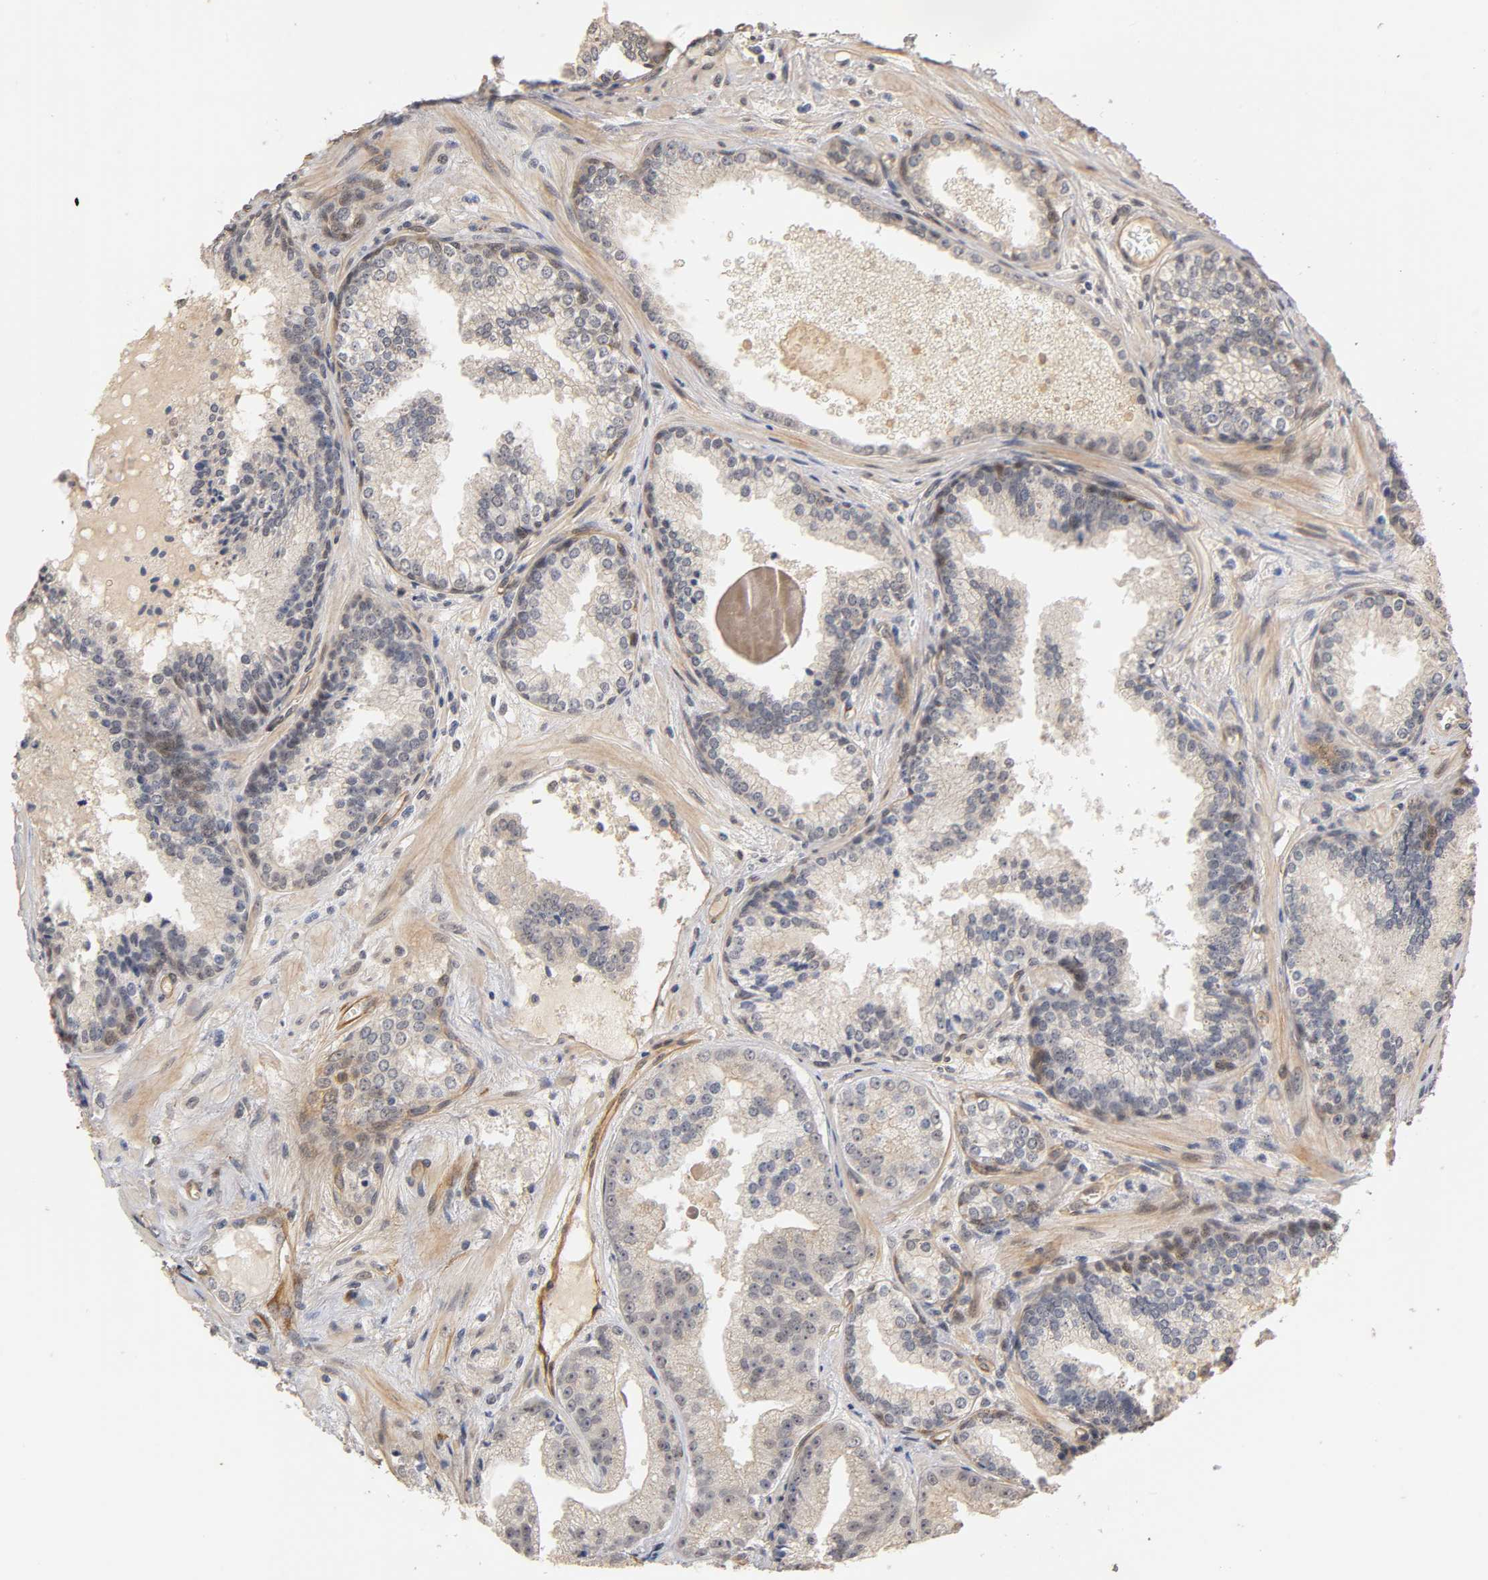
{"staining": {"intensity": "weak", "quantity": "25%-75%", "location": "cytoplasmic/membranous"}, "tissue": "prostate cancer", "cell_type": "Tumor cells", "image_type": "cancer", "snomed": [{"axis": "morphology", "description": "Adenocarcinoma, Low grade"}, {"axis": "topography", "description": "Prostate"}], "caption": "This is a micrograph of immunohistochemistry staining of prostate cancer, which shows weak positivity in the cytoplasmic/membranous of tumor cells.", "gene": "LAMB1", "patient": {"sex": "male", "age": 60}}